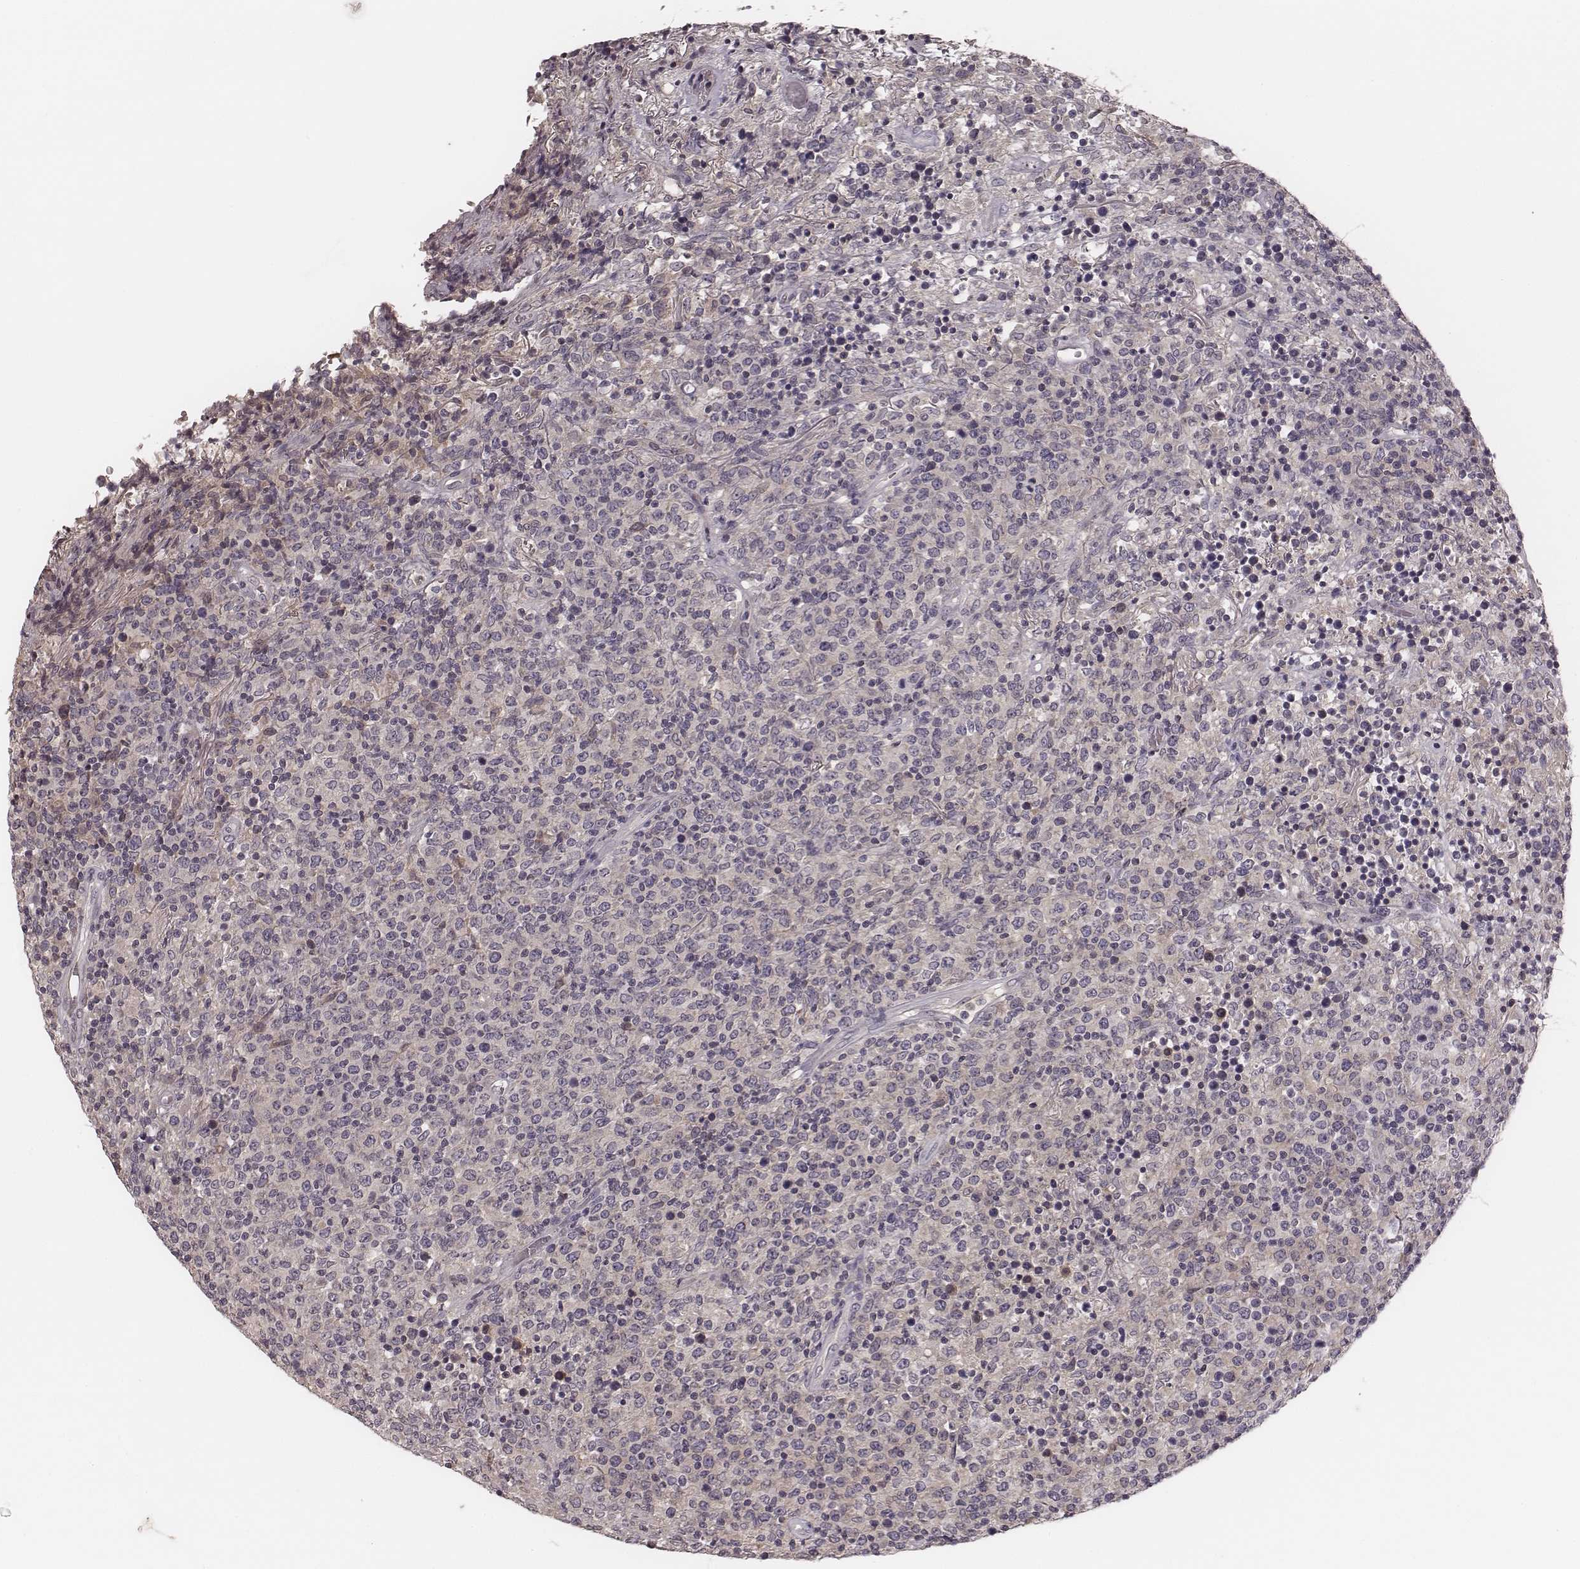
{"staining": {"intensity": "negative", "quantity": "none", "location": "none"}, "tissue": "lymphoma", "cell_type": "Tumor cells", "image_type": "cancer", "snomed": [{"axis": "morphology", "description": "Malignant lymphoma, non-Hodgkin's type, High grade"}, {"axis": "topography", "description": "Lung"}], "caption": "This is an immunohistochemistry (IHC) micrograph of high-grade malignant lymphoma, non-Hodgkin's type. There is no expression in tumor cells.", "gene": "P2RX5", "patient": {"sex": "male", "age": 79}}